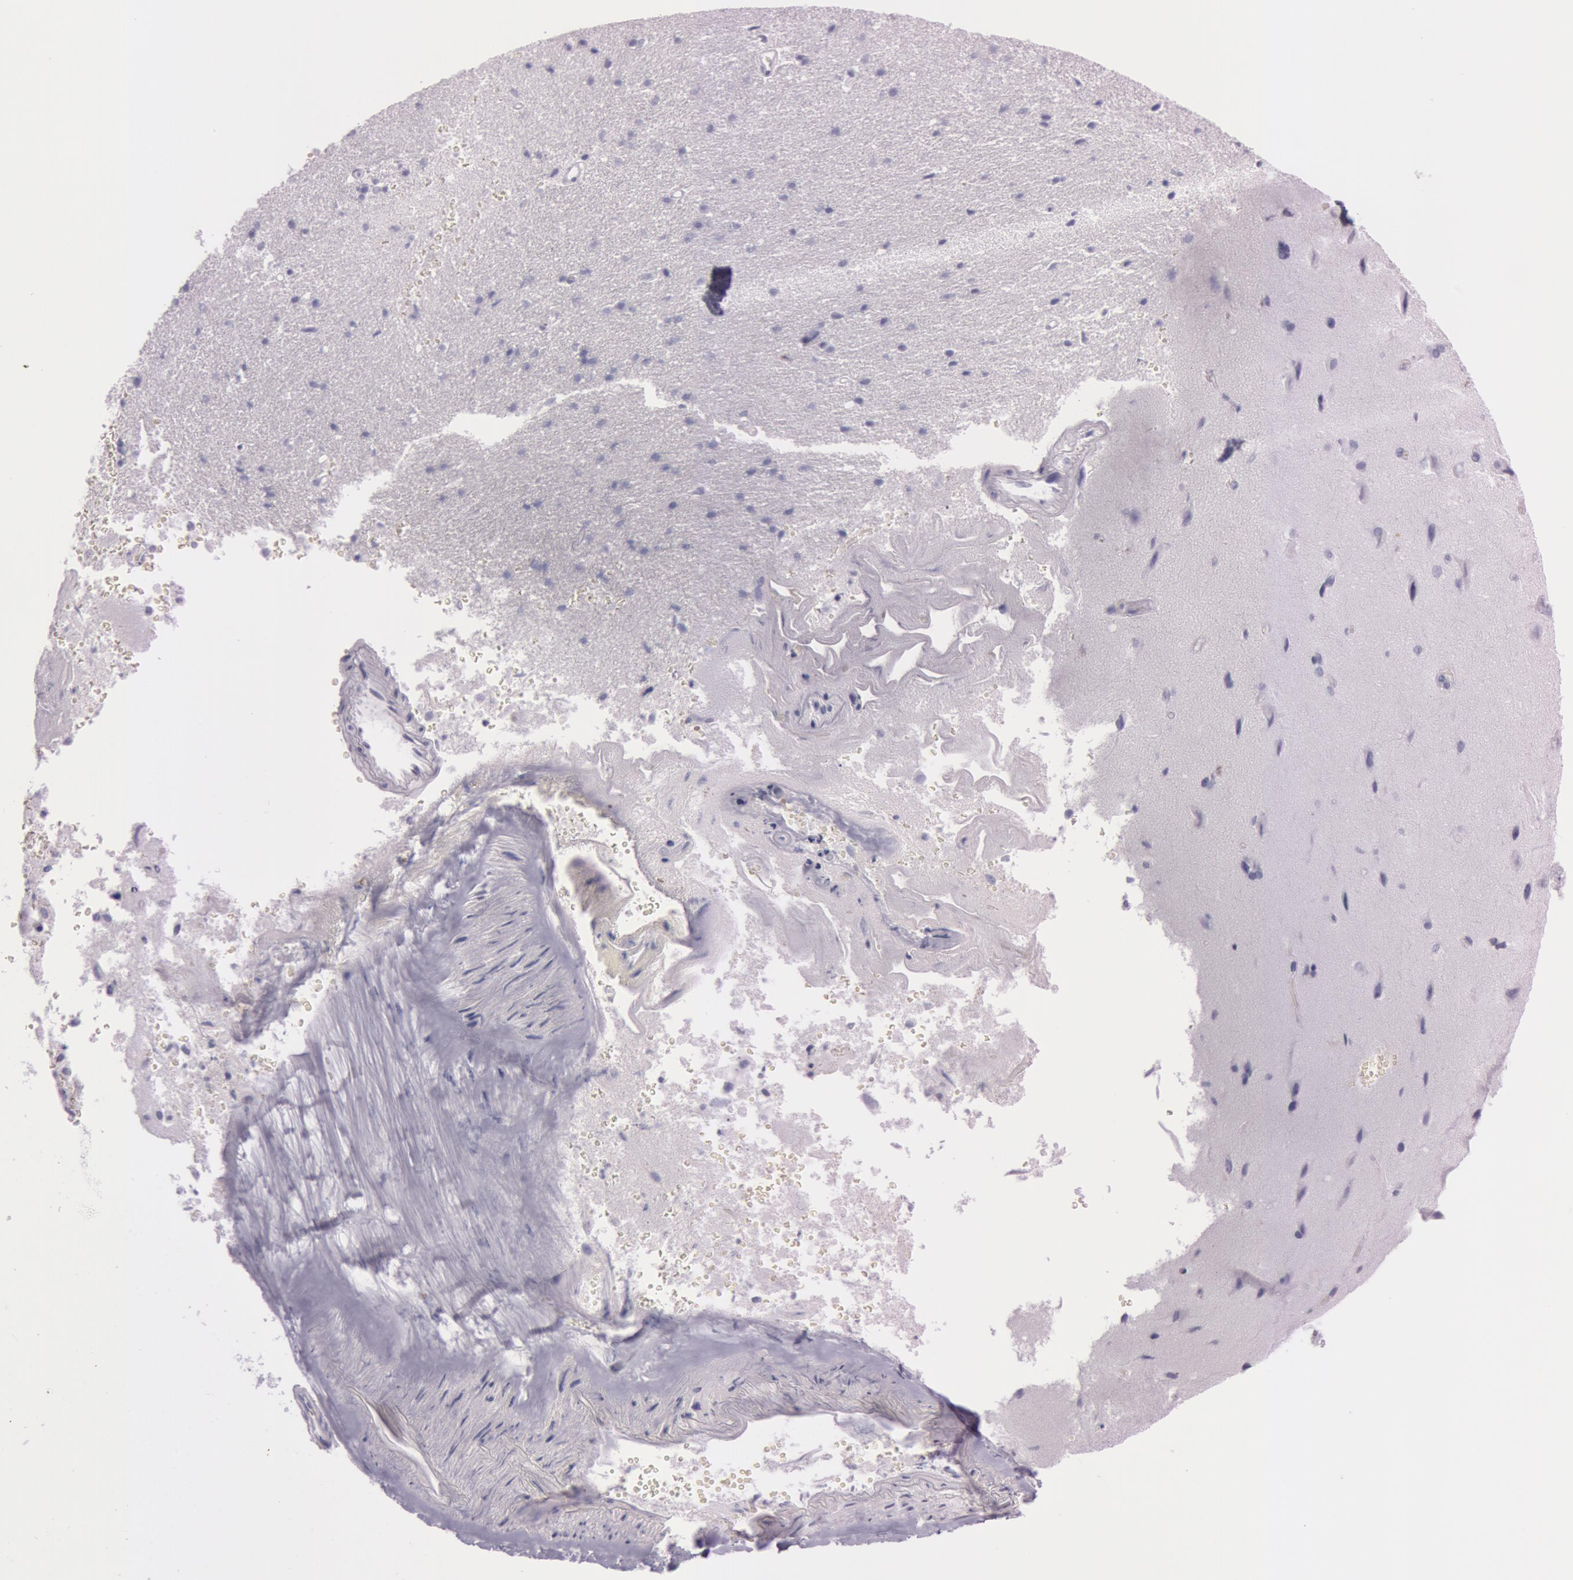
{"staining": {"intensity": "negative", "quantity": "none", "location": "none"}, "tissue": "cerebral cortex", "cell_type": "Endothelial cells", "image_type": "normal", "snomed": [{"axis": "morphology", "description": "Normal tissue, NOS"}, {"axis": "topography", "description": "Cerebral cortex"}], "caption": "Cerebral cortex was stained to show a protein in brown. There is no significant positivity in endothelial cells. (Immunohistochemistry, brightfield microscopy, high magnification).", "gene": "S100A7", "patient": {"sex": "female", "age": 45}}